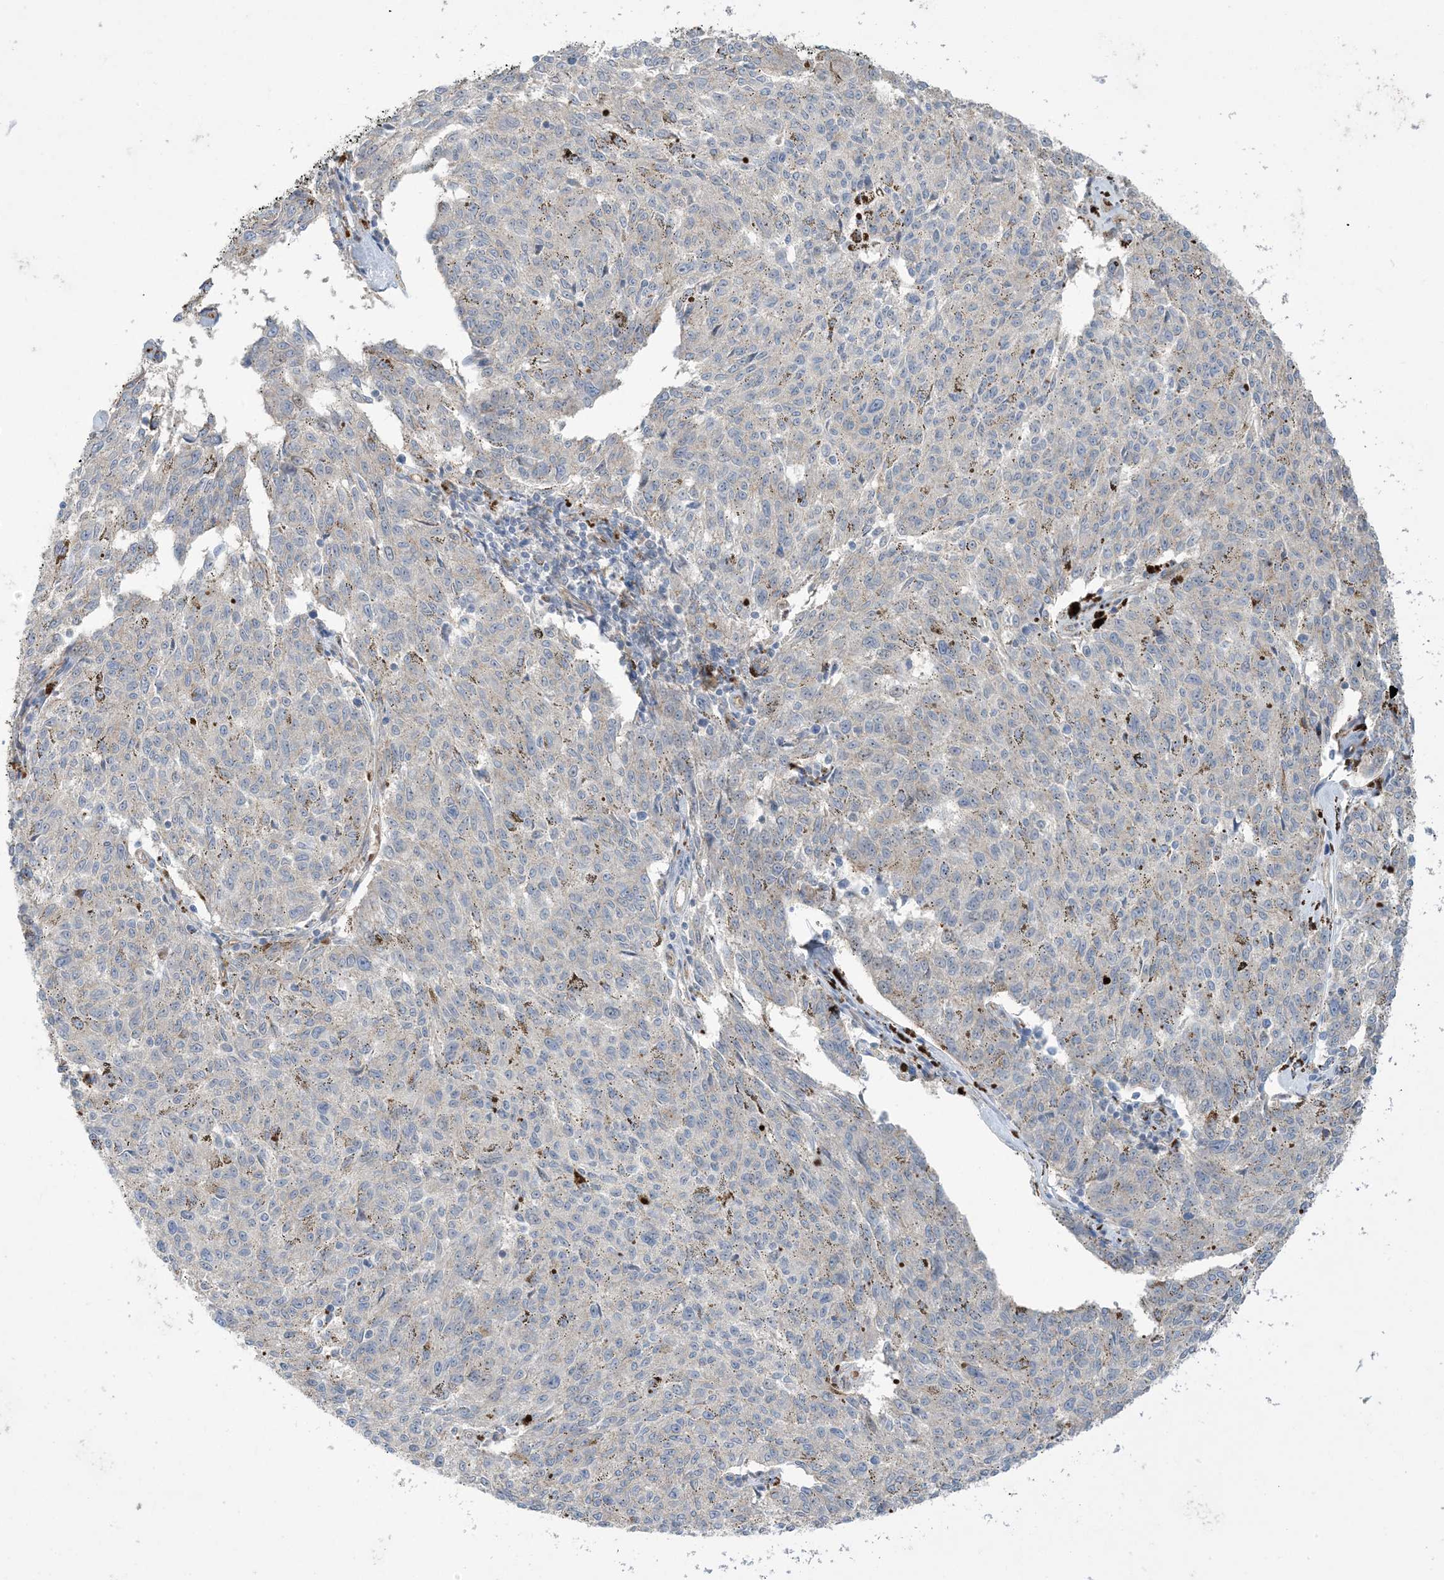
{"staining": {"intensity": "negative", "quantity": "none", "location": "none"}, "tissue": "melanoma", "cell_type": "Tumor cells", "image_type": "cancer", "snomed": [{"axis": "morphology", "description": "Malignant melanoma, NOS"}, {"axis": "topography", "description": "Skin"}], "caption": "Tumor cells show no significant positivity in melanoma.", "gene": "AOC1", "patient": {"sex": "female", "age": 72}}